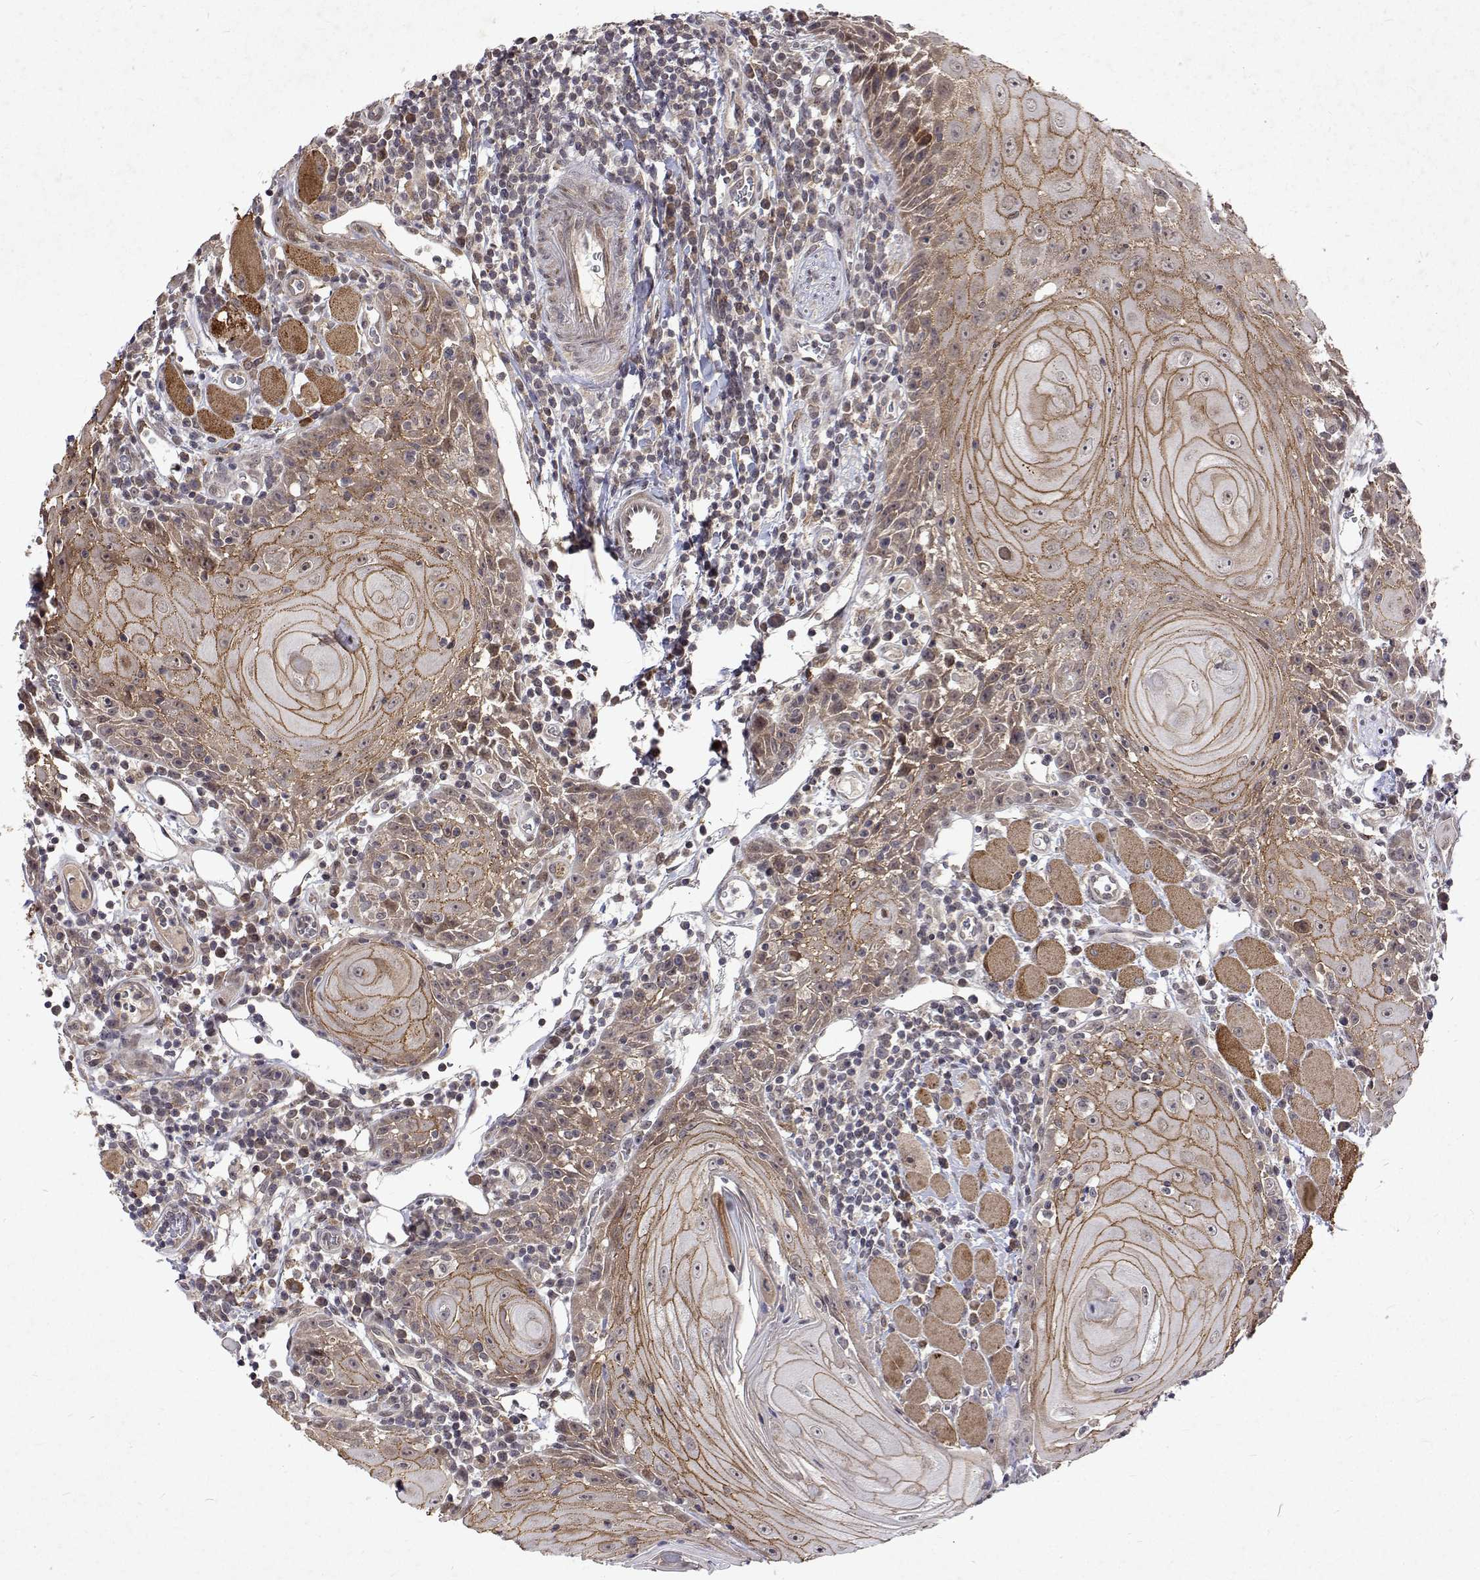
{"staining": {"intensity": "moderate", "quantity": ">75%", "location": "cytoplasmic/membranous"}, "tissue": "head and neck cancer", "cell_type": "Tumor cells", "image_type": "cancer", "snomed": [{"axis": "morphology", "description": "Squamous cell carcinoma, NOS"}, {"axis": "topography", "description": "Head-Neck"}], "caption": "Human squamous cell carcinoma (head and neck) stained with a brown dye exhibits moderate cytoplasmic/membranous positive positivity in about >75% of tumor cells.", "gene": "ALKBH8", "patient": {"sex": "male", "age": 52}}